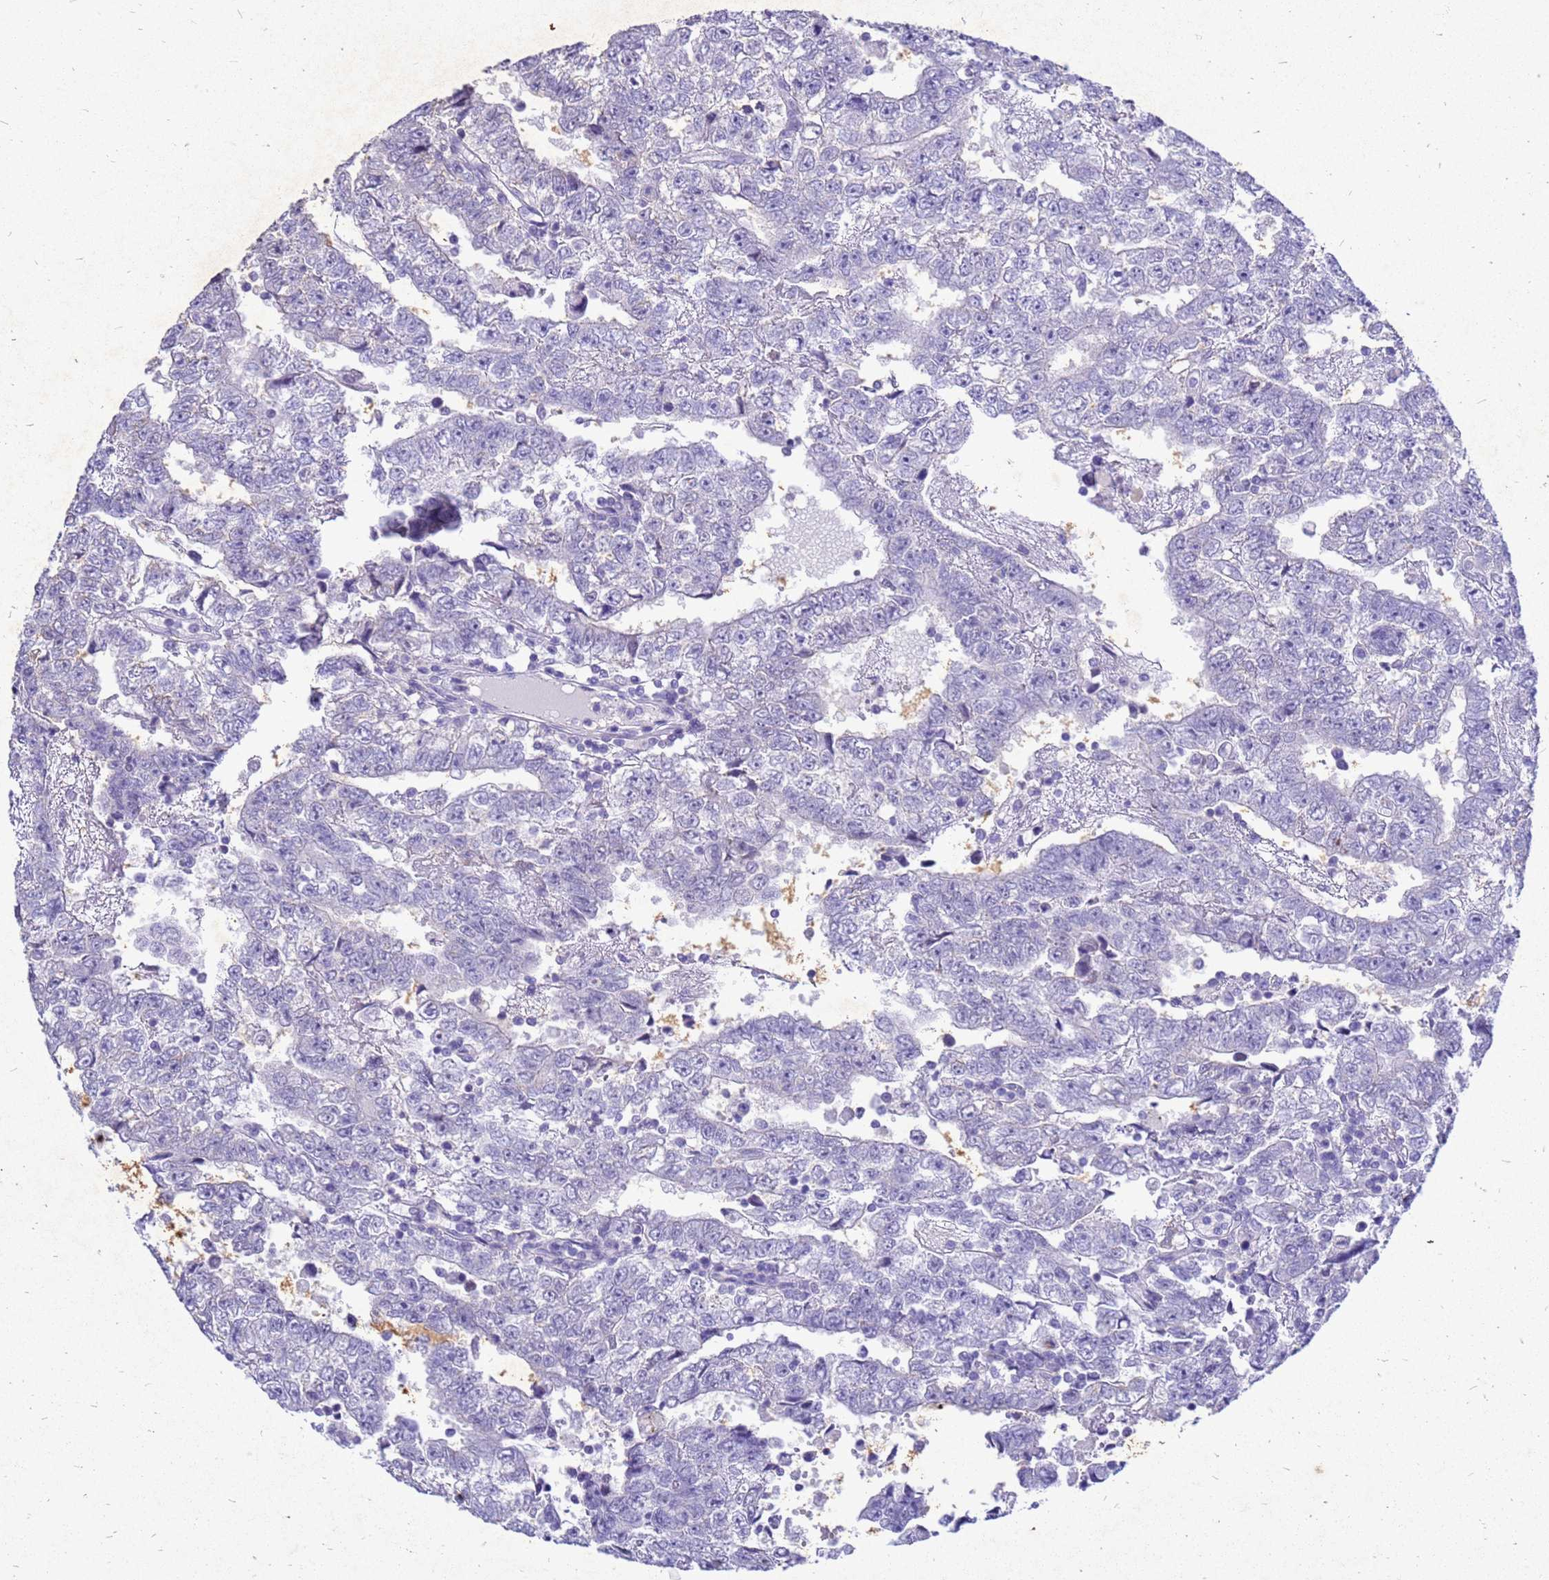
{"staining": {"intensity": "negative", "quantity": "none", "location": "none"}, "tissue": "testis cancer", "cell_type": "Tumor cells", "image_type": "cancer", "snomed": [{"axis": "morphology", "description": "Carcinoma, Embryonal, NOS"}, {"axis": "topography", "description": "Testis"}], "caption": "DAB immunohistochemical staining of human embryonal carcinoma (testis) exhibits no significant expression in tumor cells. The staining was performed using DAB to visualize the protein expression in brown, while the nuclei were stained in blue with hematoxylin (Magnification: 20x).", "gene": "AKR1C1", "patient": {"sex": "male", "age": 25}}